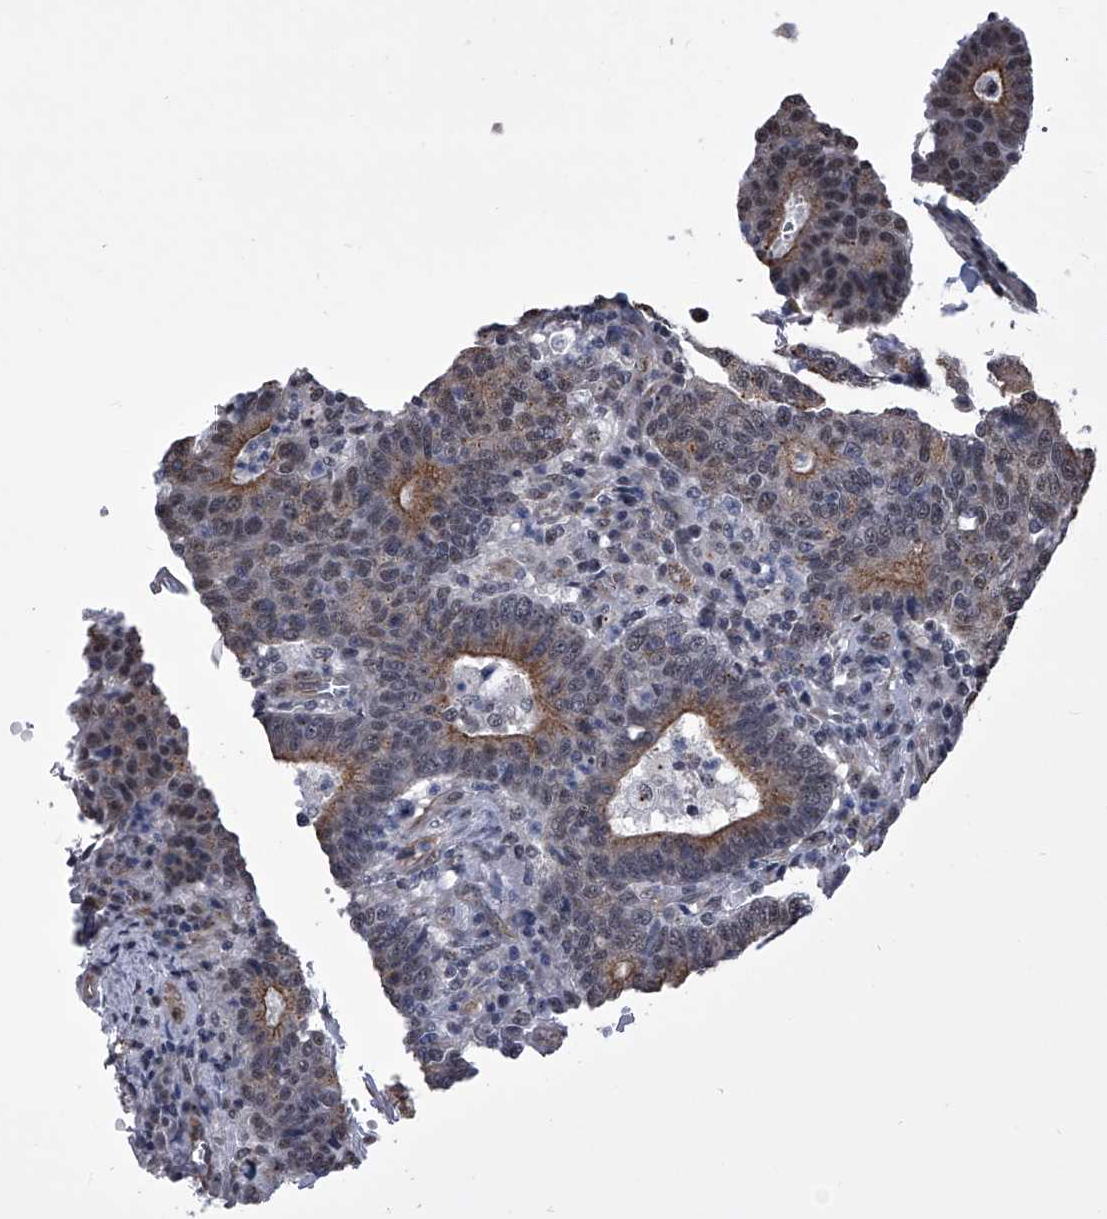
{"staining": {"intensity": "weak", "quantity": "25%-75%", "location": "cytoplasmic/membranous"}, "tissue": "colorectal cancer", "cell_type": "Tumor cells", "image_type": "cancer", "snomed": [{"axis": "morphology", "description": "Adenocarcinoma, NOS"}, {"axis": "topography", "description": "Colon"}], "caption": "A histopathology image of human colorectal cancer (adenocarcinoma) stained for a protein reveals weak cytoplasmic/membranous brown staining in tumor cells.", "gene": "ZNF76", "patient": {"sex": "female", "age": 75}}